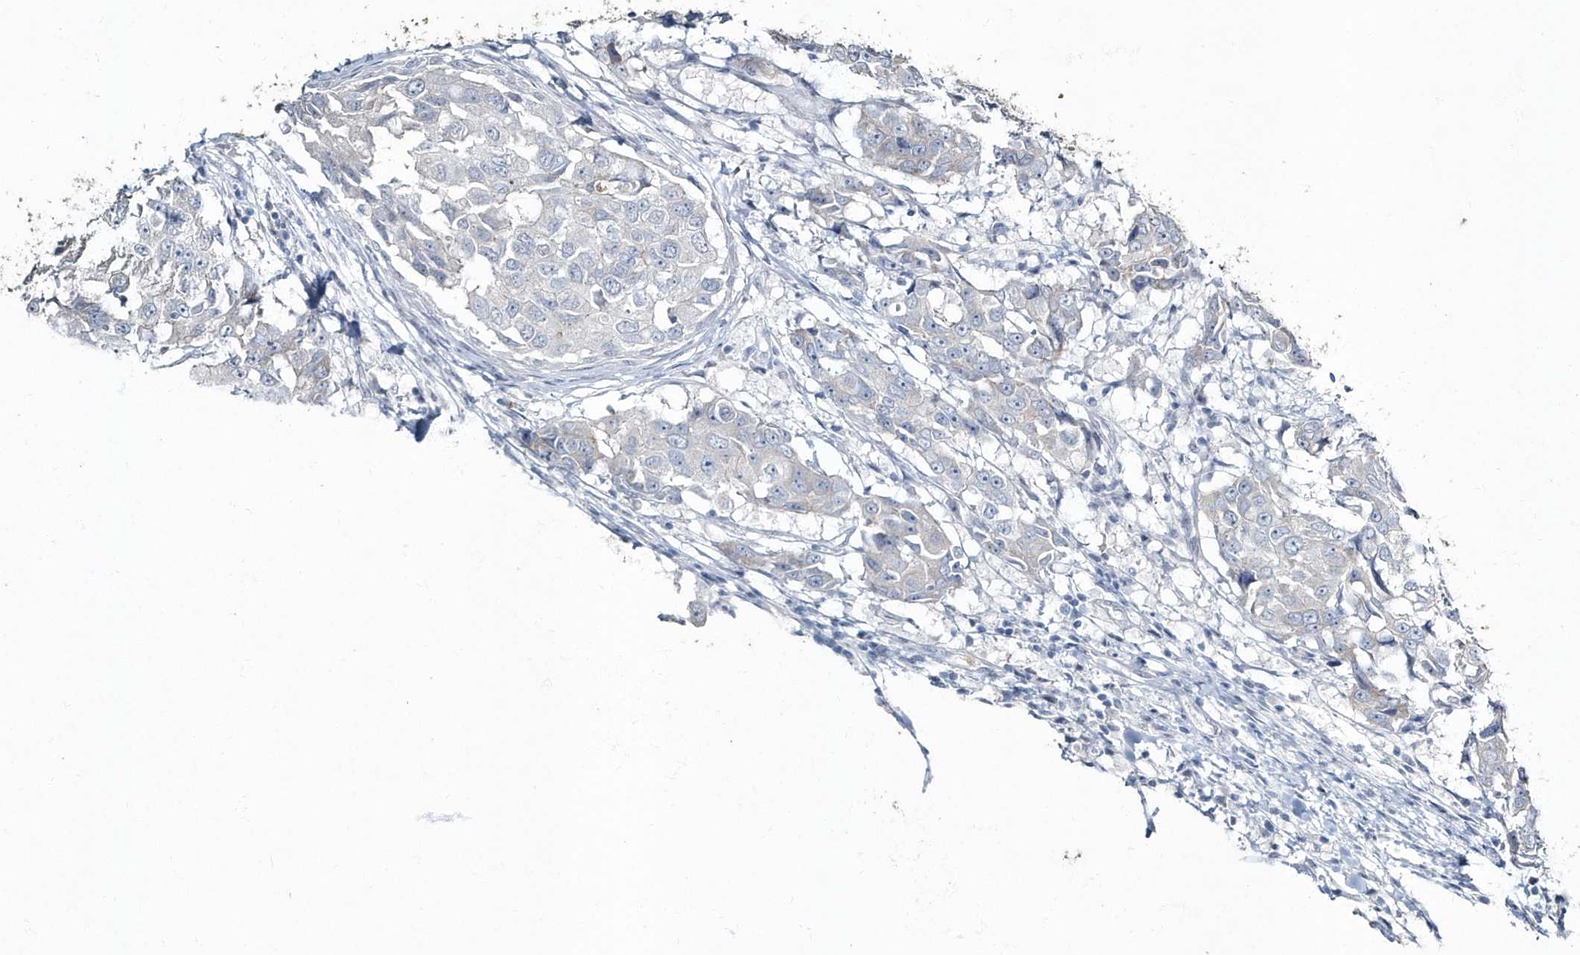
{"staining": {"intensity": "negative", "quantity": "none", "location": "none"}, "tissue": "breast cancer", "cell_type": "Tumor cells", "image_type": "cancer", "snomed": [{"axis": "morphology", "description": "Duct carcinoma"}, {"axis": "topography", "description": "Breast"}], "caption": "An immunohistochemistry micrograph of breast cancer is shown. There is no staining in tumor cells of breast cancer.", "gene": "MYOT", "patient": {"sex": "female", "age": 27}}